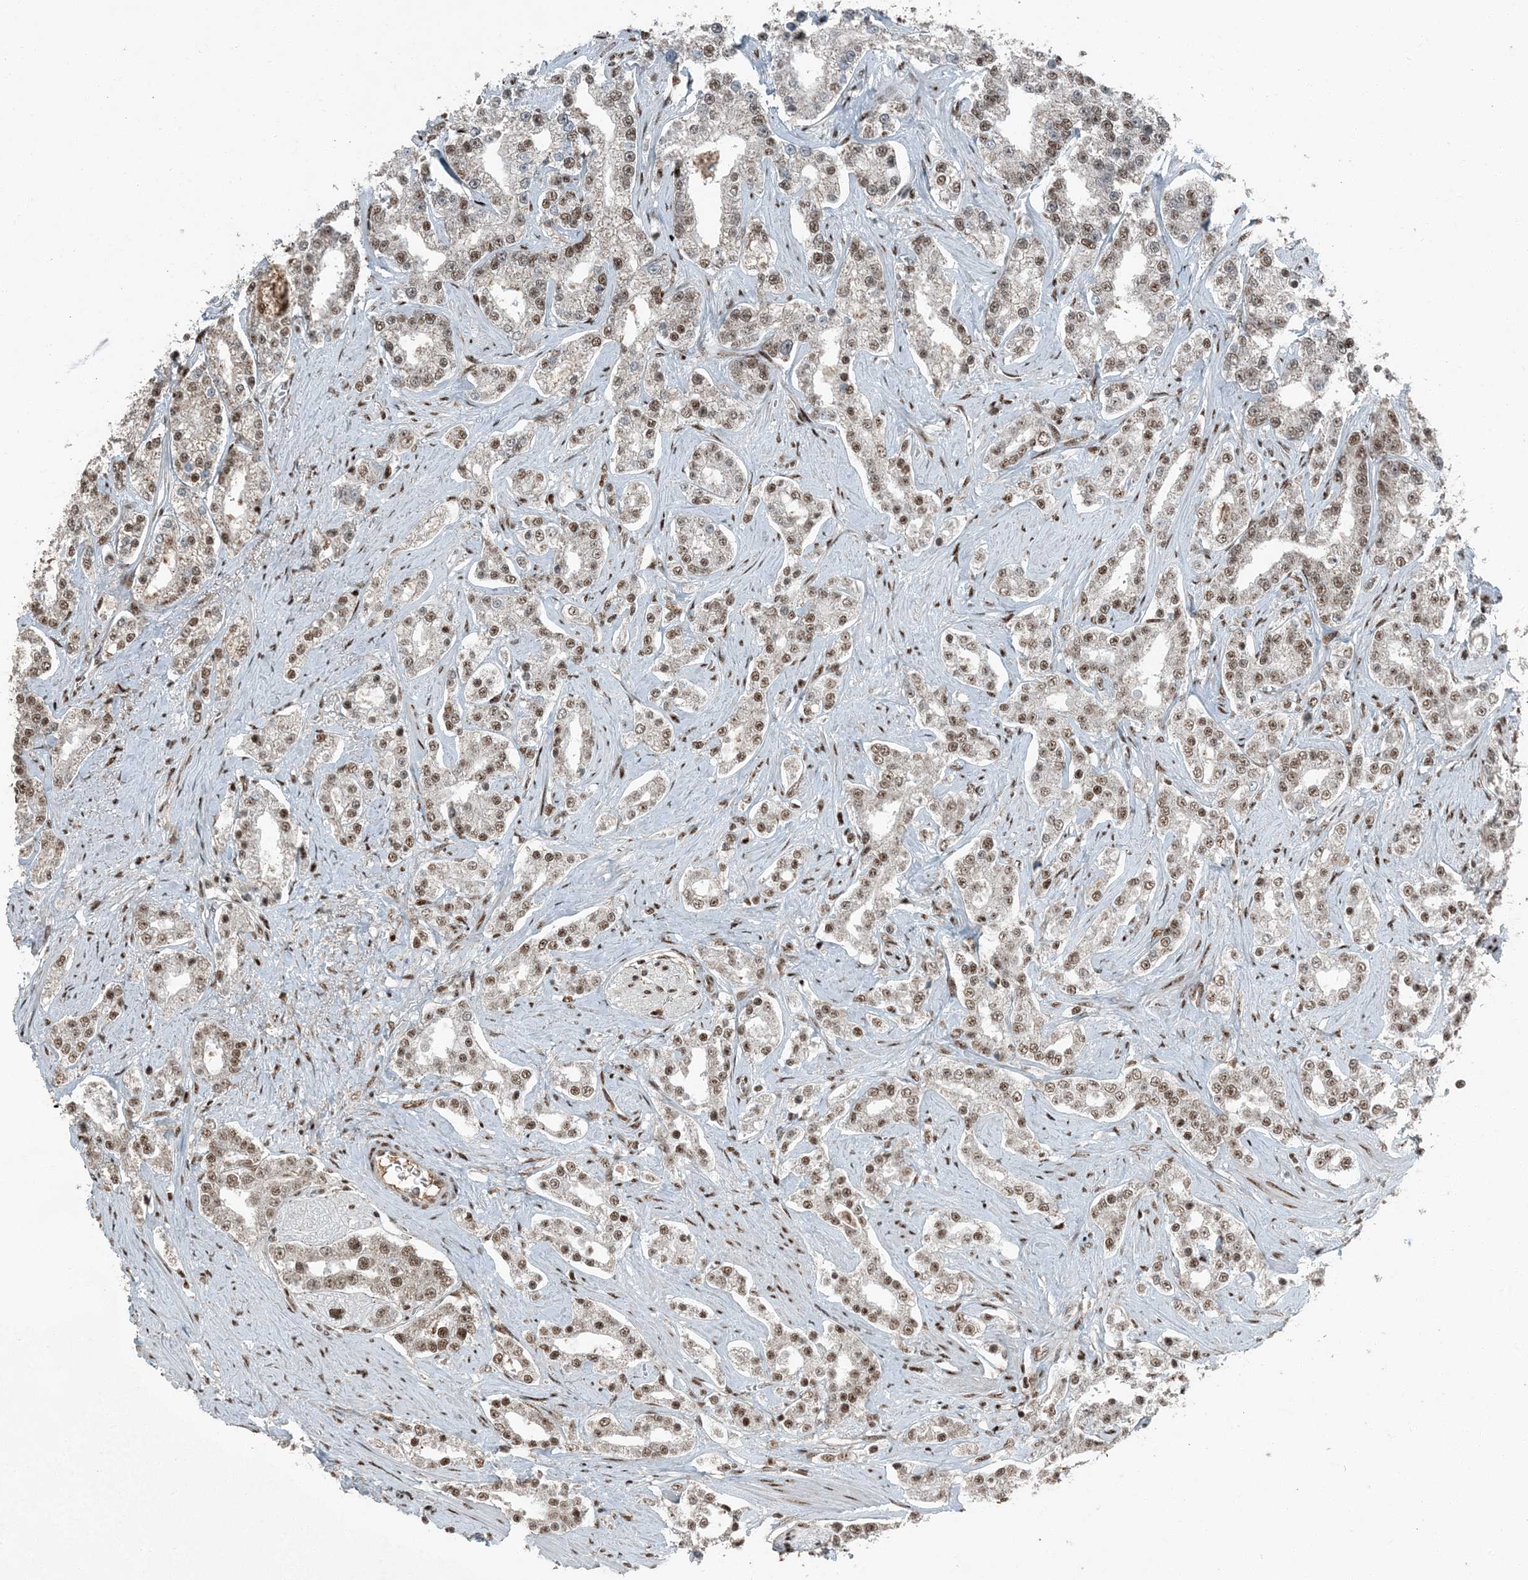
{"staining": {"intensity": "moderate", "quantity": ">75%", "location": "nuclear"}, "tissue": "prostate cancer", "cell_type": "Tumor cells", "image_type": "cancer", "snomed": [{"axis": "morphology", "description": "Normal tissue, NOS"}, {"axis": "morphology", "description": "Adenocarcinoma, High grade"}, {"axis": "topography", "description": "Prostate"}], "caption": "Moderate nuclear positivity for a protein is appreciated in about >75% of tumor cells of prostate adenocarcinoma (high-grade) using immunohistochemistry (IHC).", "gene": "TADA2B", "patient": {"sex": "male", "age": 83}}